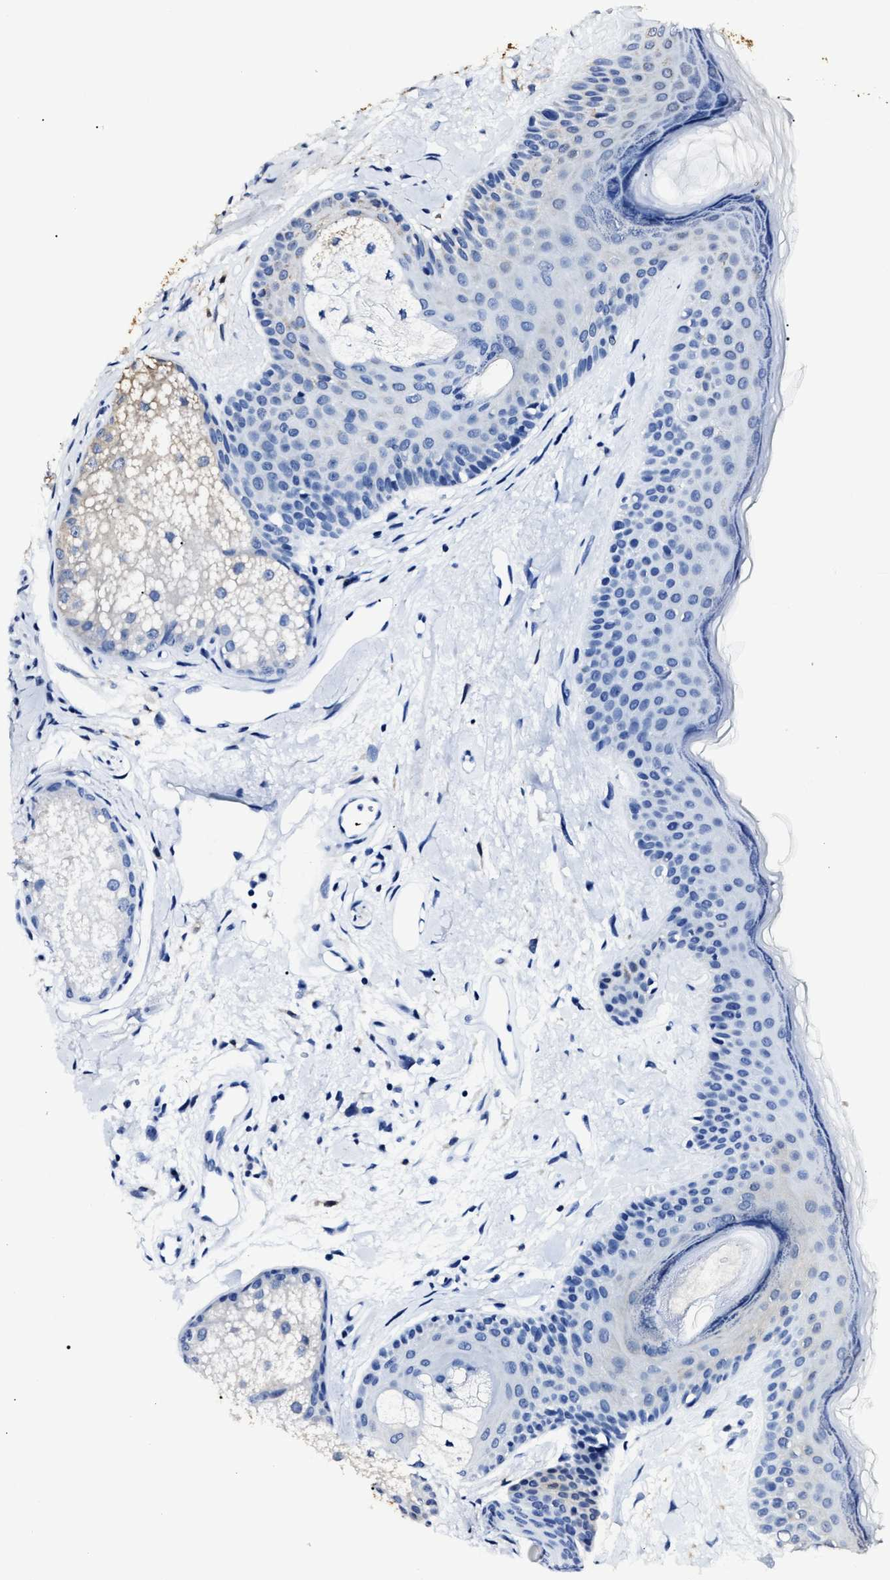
{"staining": {"intensity": "negative", "quantity": "none", "location": "none"}, "tissue": "oral mucosa", "cell_type": "Squamous epithelial cells", "image_type": "normal", "snomed": [{"axis": "morphology", "description": "Normal tissue, NOS"}, {"axis": "topography", "description": "Skin"}, {"axis": "topography", "description": "Oral tissue"}], "caption": "There is no significant expression in squamous epithelial cells of oral mucosa. The staining was performed using DAB (3,3'-diaminobenzidine) to visualize the protein expression in brown, while the nuclei were stained in blue with hematoxylin (Magnification: 20x).", "gene": "ALDH1A1", "patient": {"sex": "male", "age": 84}}